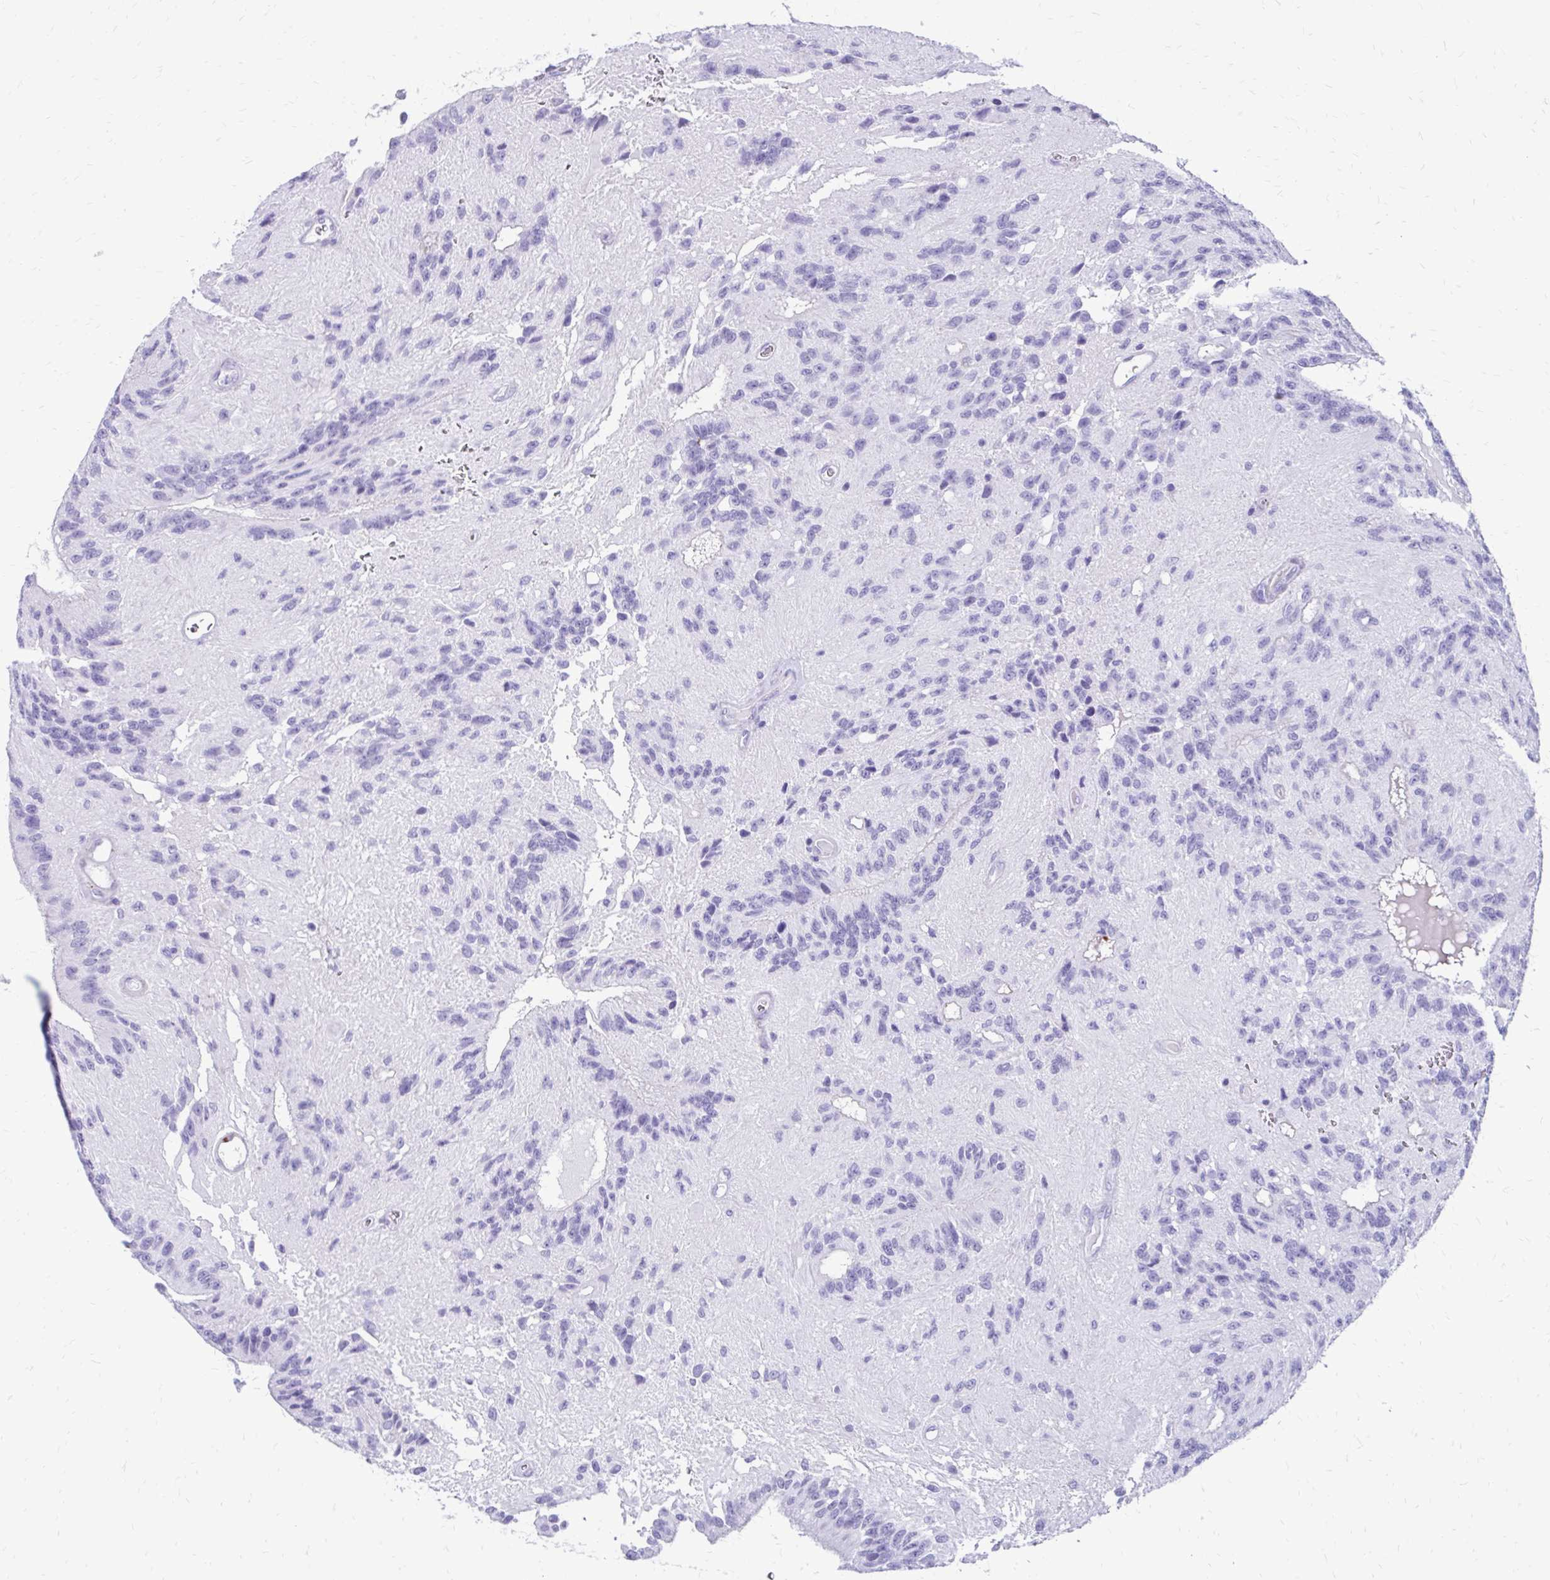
{"staining": {"intensity": "negative", "quantity": "none", "location": "none"}, "tissue": "glioma", "cell_type": "Tumor cells", "image_type": "cancer", "snomed": [{"axis": "morphology", "description": "Glioma, malignant, Low grade"}, {"axis": "topography", "description": "Brain"}], "caption": "DAB (3,3'-diaminobenzidine) immunohistochemical staining of malignant glioma (low-grade) demonstrates no significant positivity in tumor cells.", "gene": "SATL1", "patient": {"sex": "male", "age": 31}}